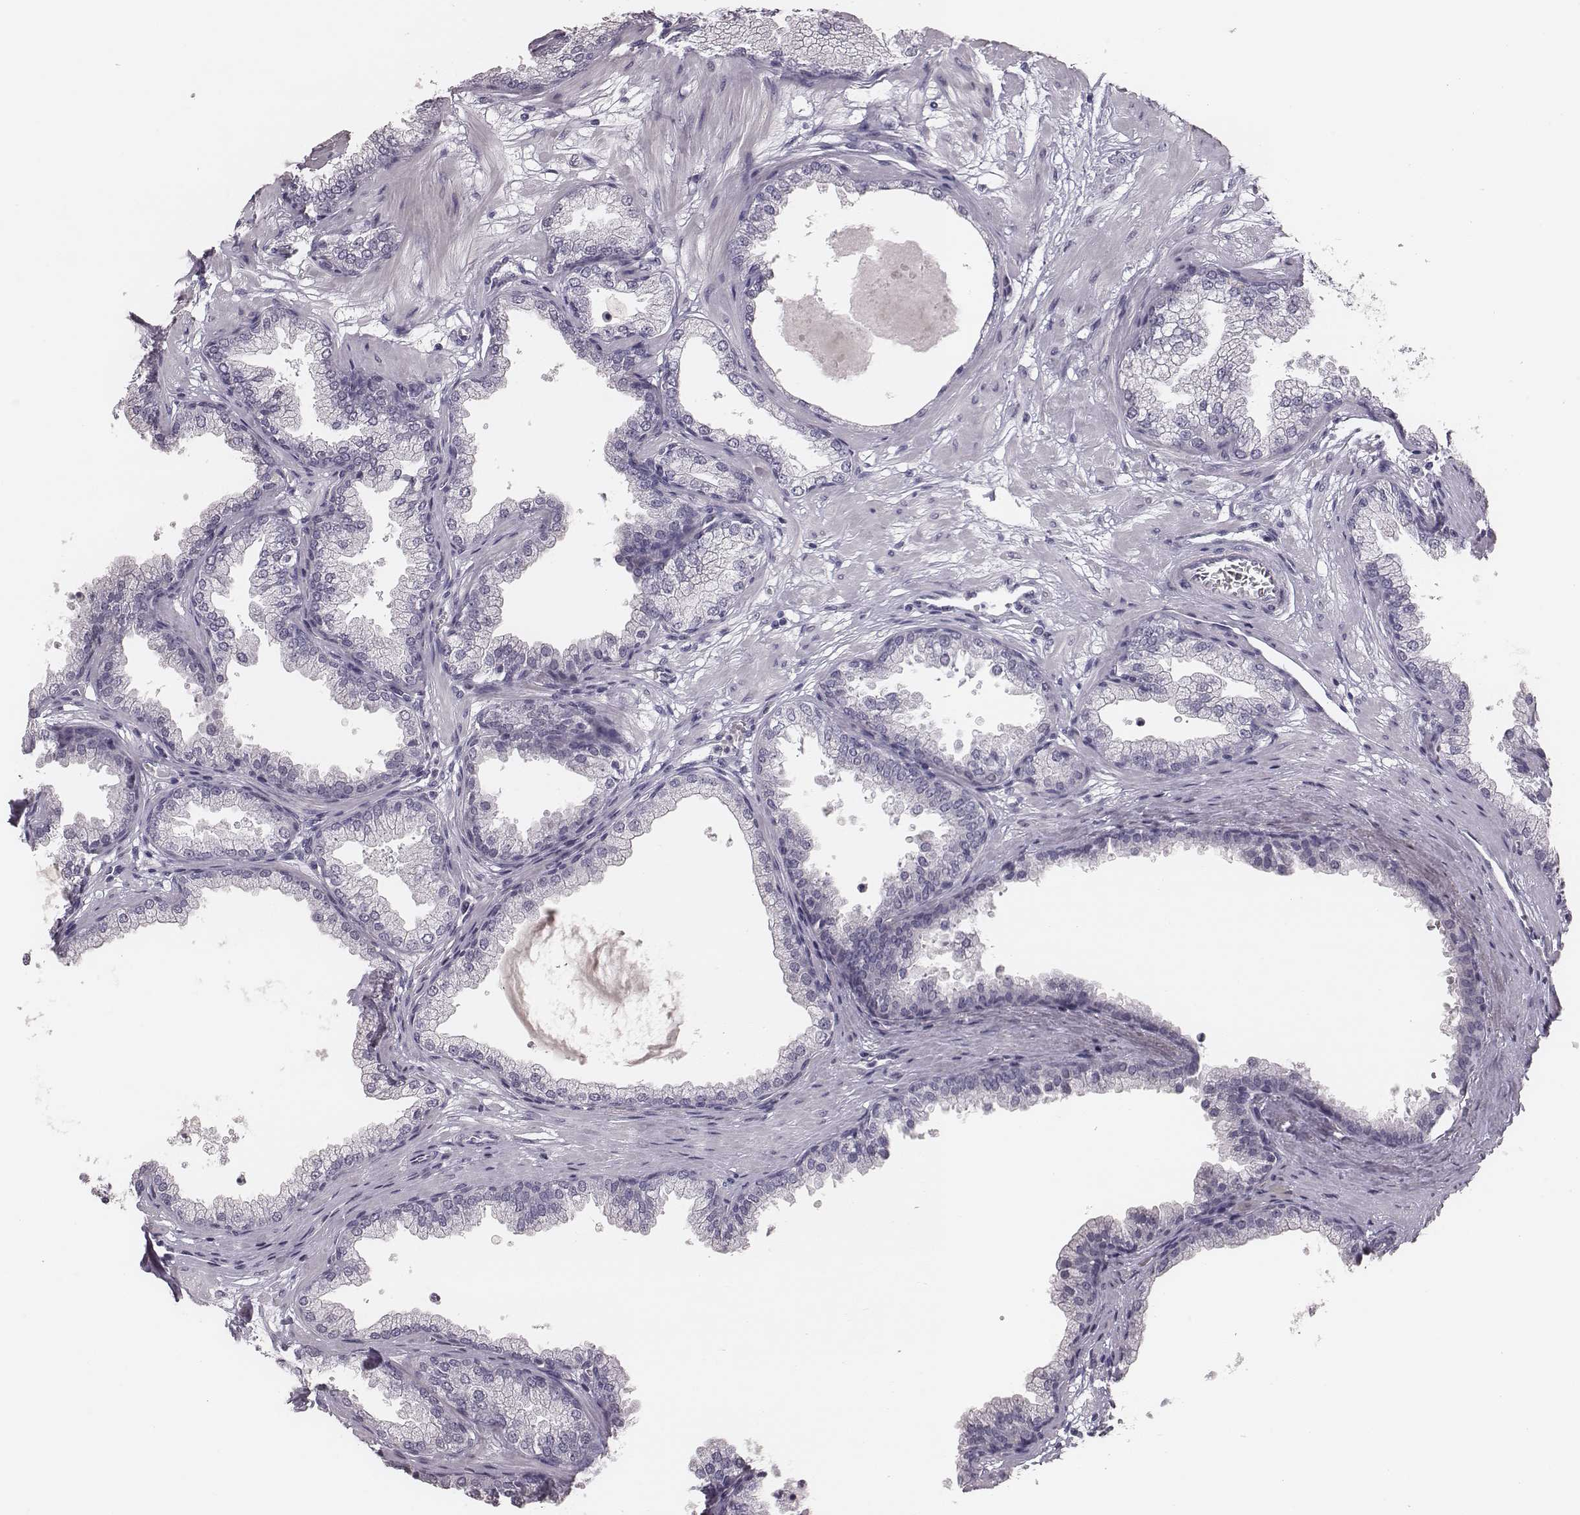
{"staining": {"intensity": "negative", "quantity": "none", "location": "none"}, "tissue": "prostate", "cell_type": "Glandular cells", "image_type": "normal", "snomed": [{"axis": "morphology", "description": "Normal tissue, NOS"}, {"axis": "topography", "description": "Prostate"}], "caption": "Immunohistochemistry of normal human prostate demonstrates no expression in glandular cells. (Stains: DAB IHC with hematoxylin counter stain, Microscopy: brightfield microscopy at high magnification).", "gene": "CSHL1", "patient": {"sex": "male", "age": 37}}